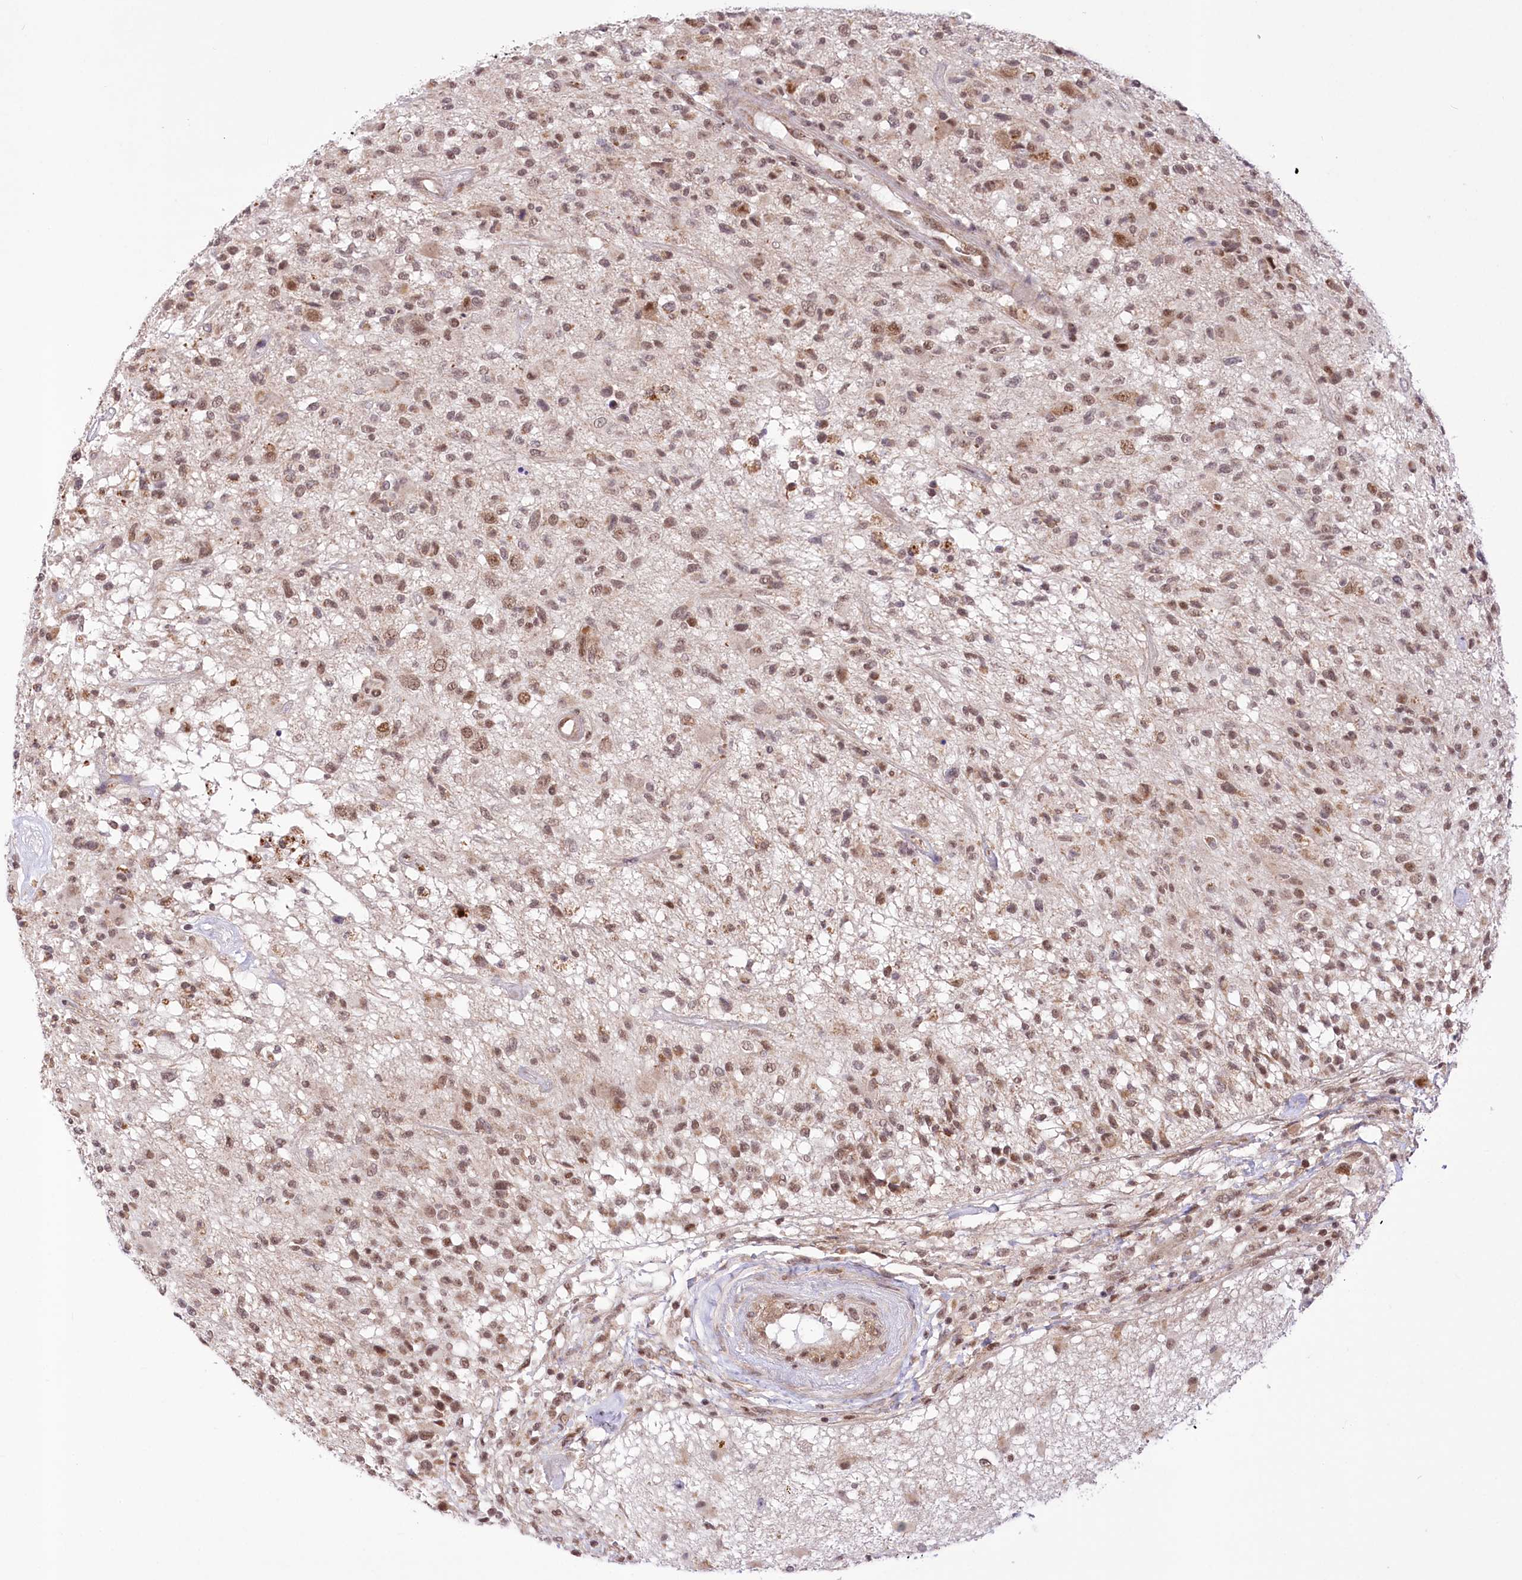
{"staining": {"intensity": "moderate", "quantity": ">75%", "location": "nuclear"}, "tissue": "glioma", "cell_type": "Tumor cells", "image_type": "cancer", "snomed": [{"axis": "morphology", "description": "Glioma, malignant, High grade"}, {"axis": "morphology", "description": "Glioblastoma, NOS"}, {"axis": "topography", "description": "Brain"}], "caption": "This micrograph exhibits glioma stained with immunohistochemistry to label a protein in brown. The nuclear of tumor cells show moderate positivity for the protein. Nuclei are counter-stained blue.", "gene": "ZMAT2", "patient": {"sex": "male", "age": 60}}